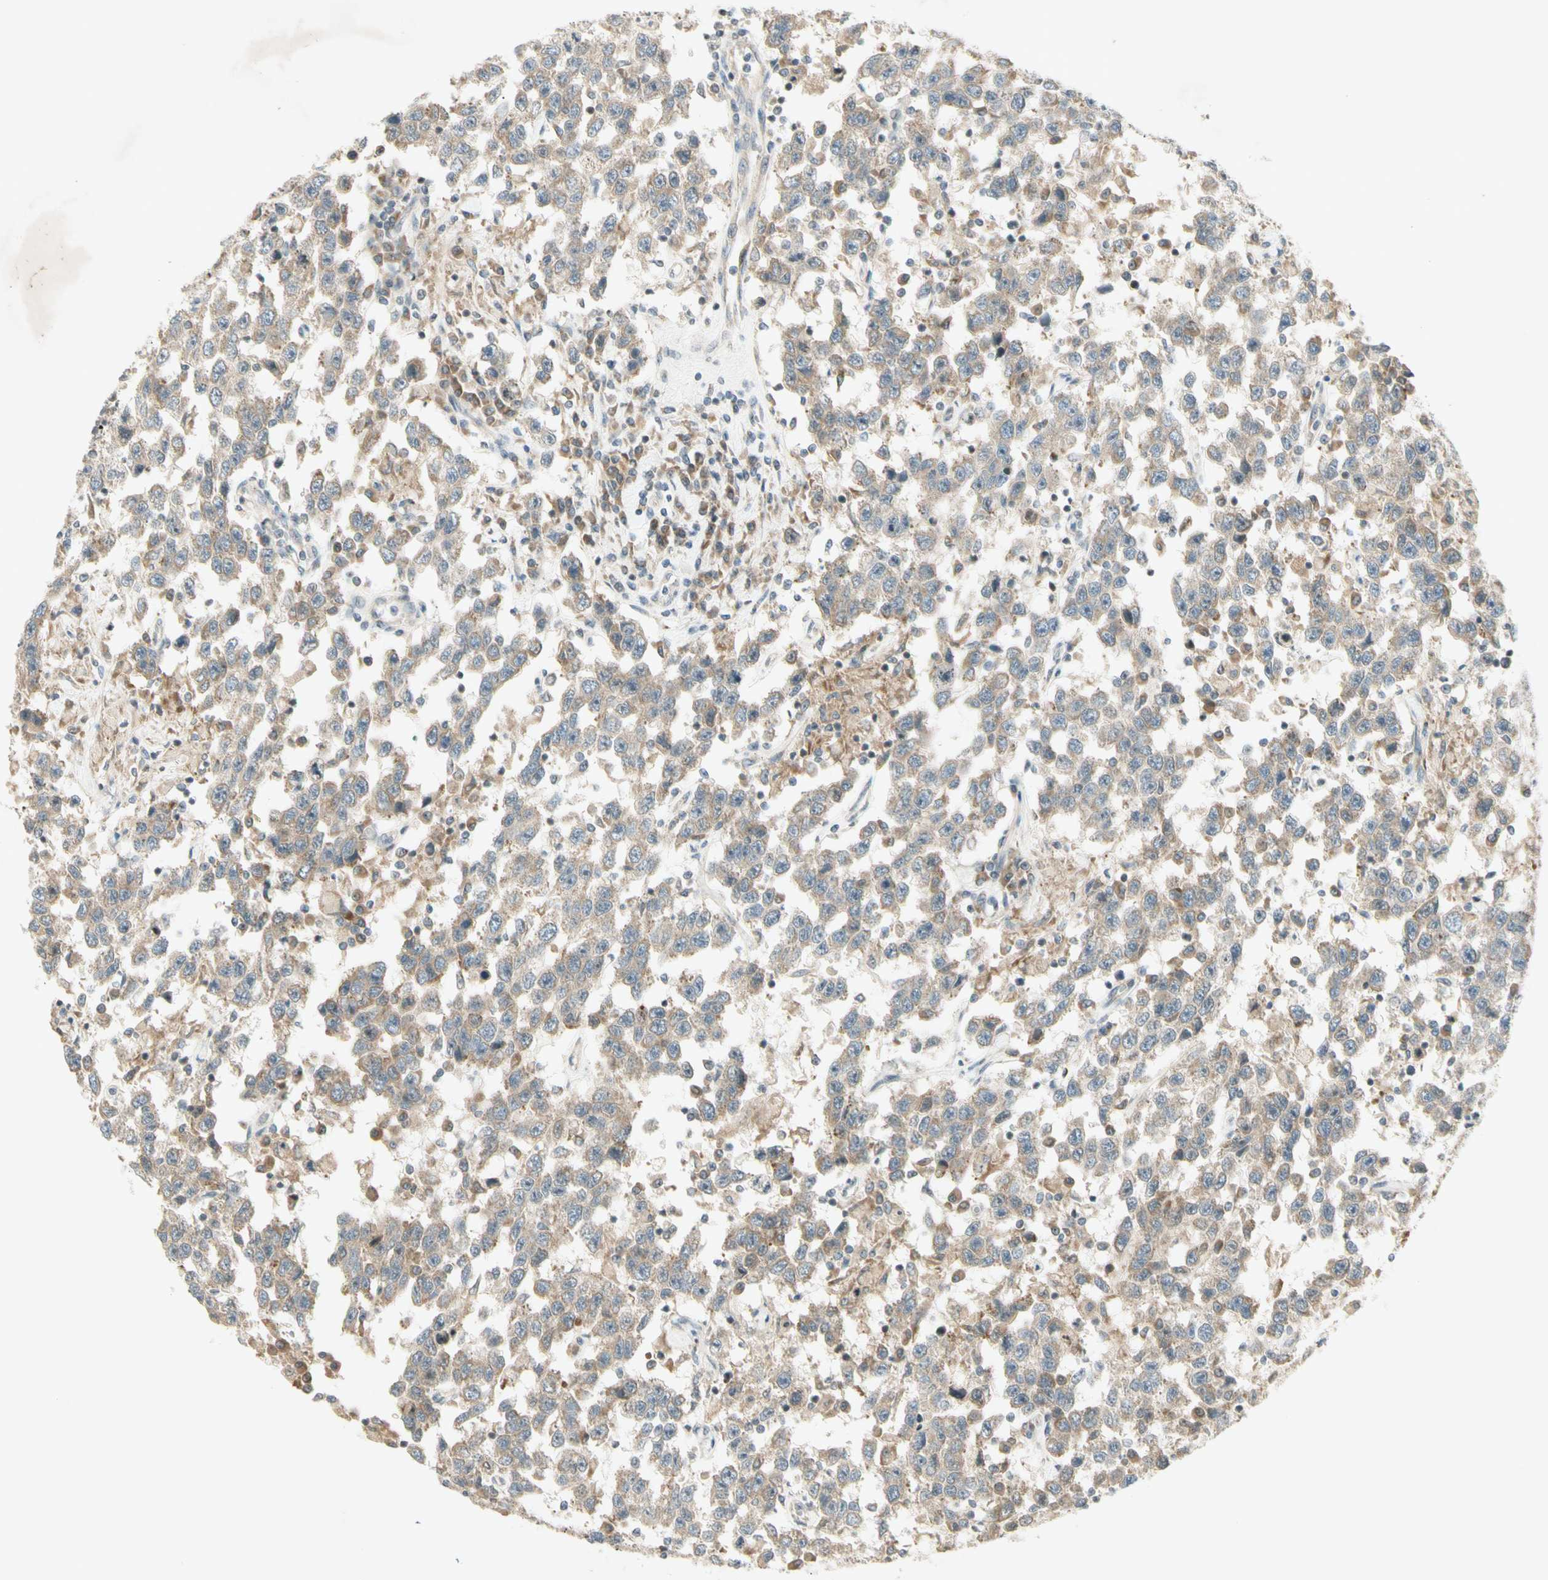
{"staining": {"intensity": "weak", "quantity": "25%-75%", "location": "cytoplasmic/membranous"}, "tissue": "testis cancer", "cell_type": "Tumor cells", "image_type": "cancer", "snomed": [{"axis": "morphology", "description": "Seminoma, NOS"}, {"axis": "topography", "description": "Testis"}], "caption": "This histopathology image reveals seminoma (testis) stained with immunohistochemistry to label a protein in brown. The cytoplasmic/membranous of tumor cells show weak positivity for the protein. Nuclei are counter-stained blue.", "gene": "ETF1", "patient": {"sex": "male", "age": 41}}